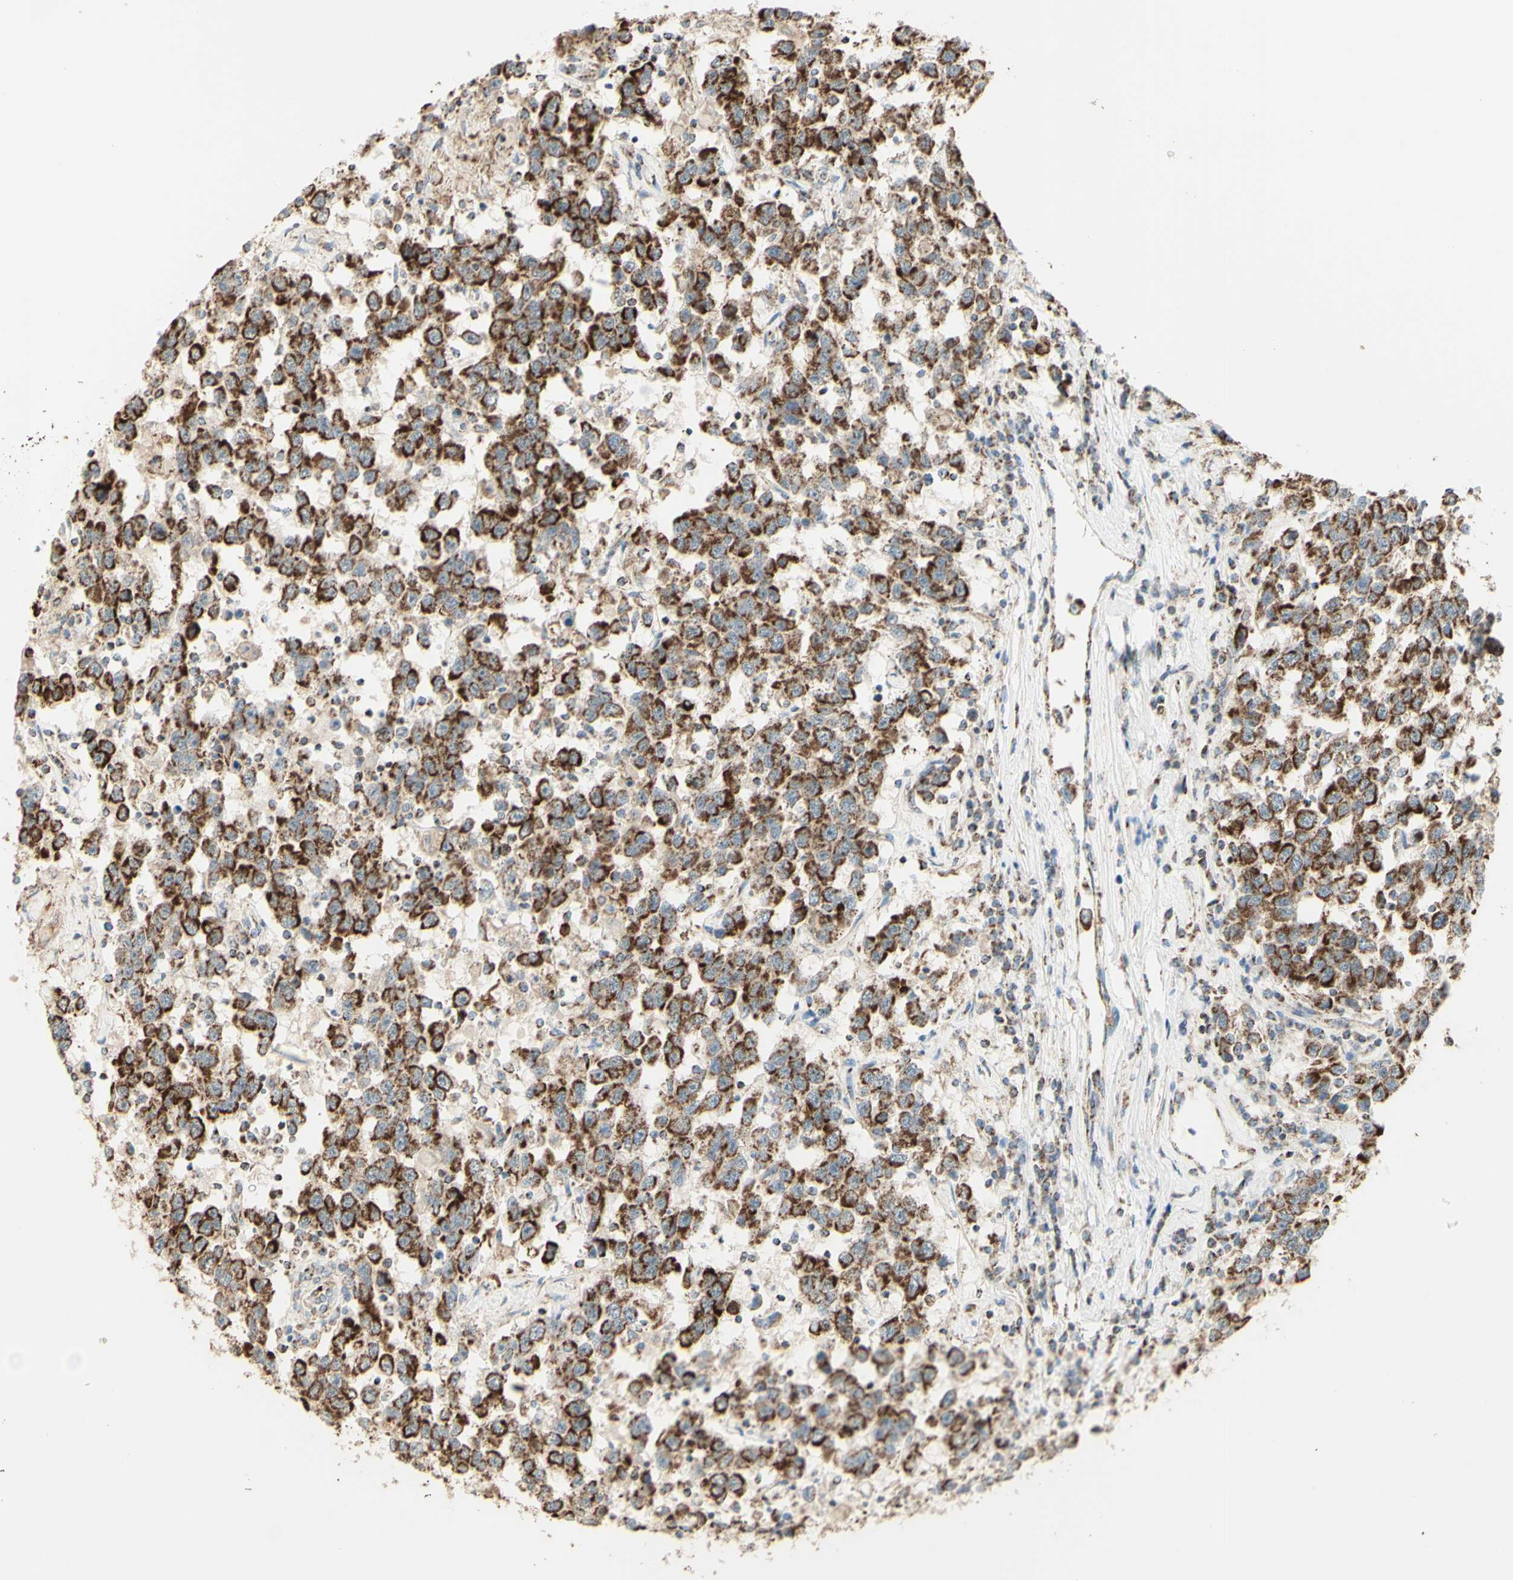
{"staining": {"intensity": "strong", "quantity": ">75%", "location": "cytoplasmic/membranous"}, "tissue": "testis cancer", "cell_type": "Tumor cells", "image_type": "cancer", "snomed": [{"axis": "morphology", "description": "Seminoma, NOS"}, {"axis": "topography", "description": "Testis"}], "caption": "Testis cancer (seminoma) stained for a protein displays strong cytoplasmic/membranous positivity in tumor cells. Immunohistochemistry (ihc) stains the protein of interest in brown and the nuclei are stained blue.", "gene": "LETM1", "patient": {"sex": "male", "age": 41}}